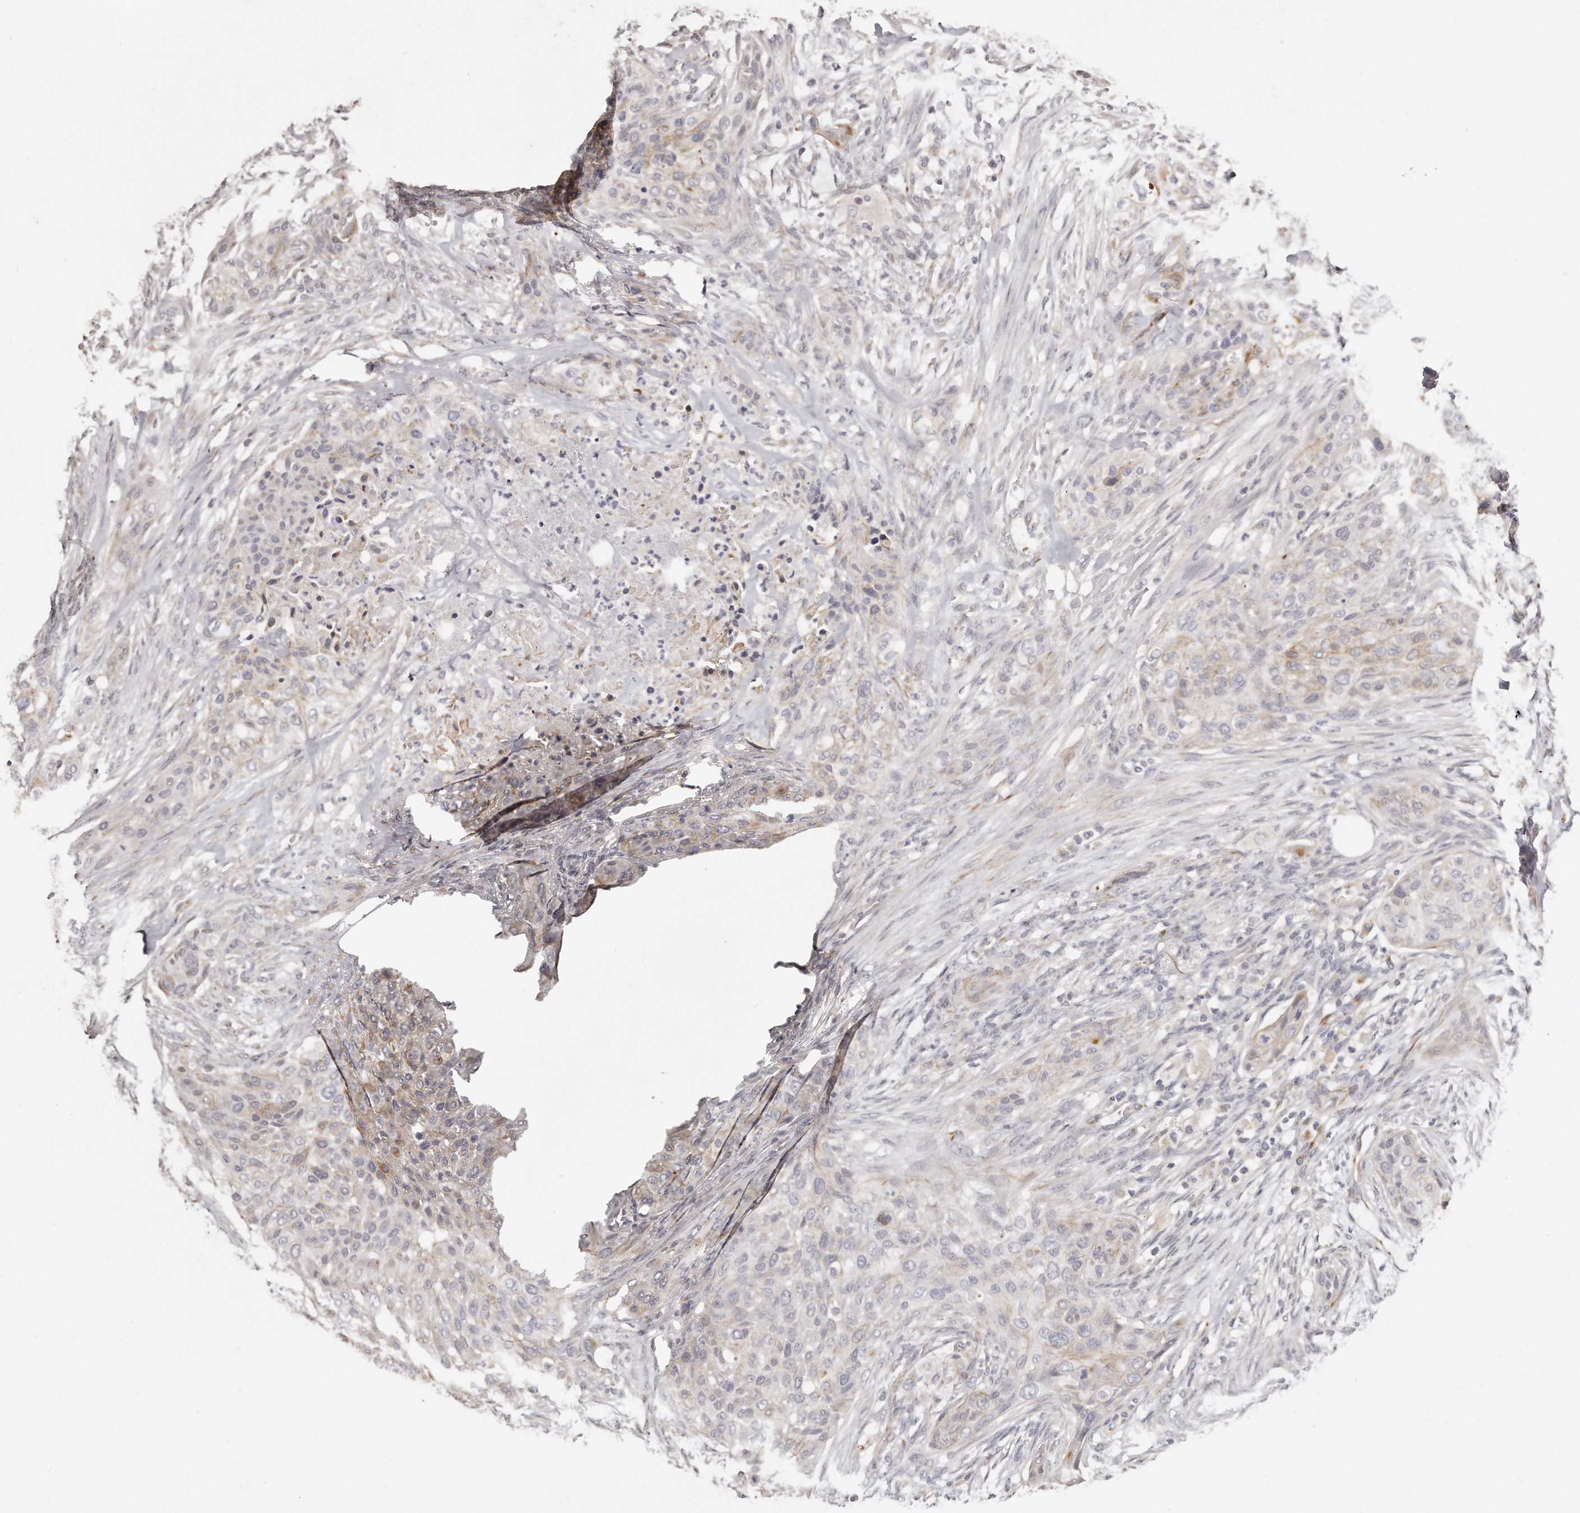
{"staining": {"intensity": "negative", "quantity": "none", "location": "none"}, "tissue": "urothelial cancer", "cell_type": "Tumor cells", "image_type": "cancer", "snomed": [{"axis": "morphology", "description": "Urothelial carcinoma, High grade"}, {"axis": "topography", "description": "Urinary bladder"}], "caption": "An immunohistochemistry image of urothelial cancer is shown. There is no staining in tumor cells of urothelial cancer.", "gene": "ZYG11A", "patient": {"sex": "male", "age": 35}}